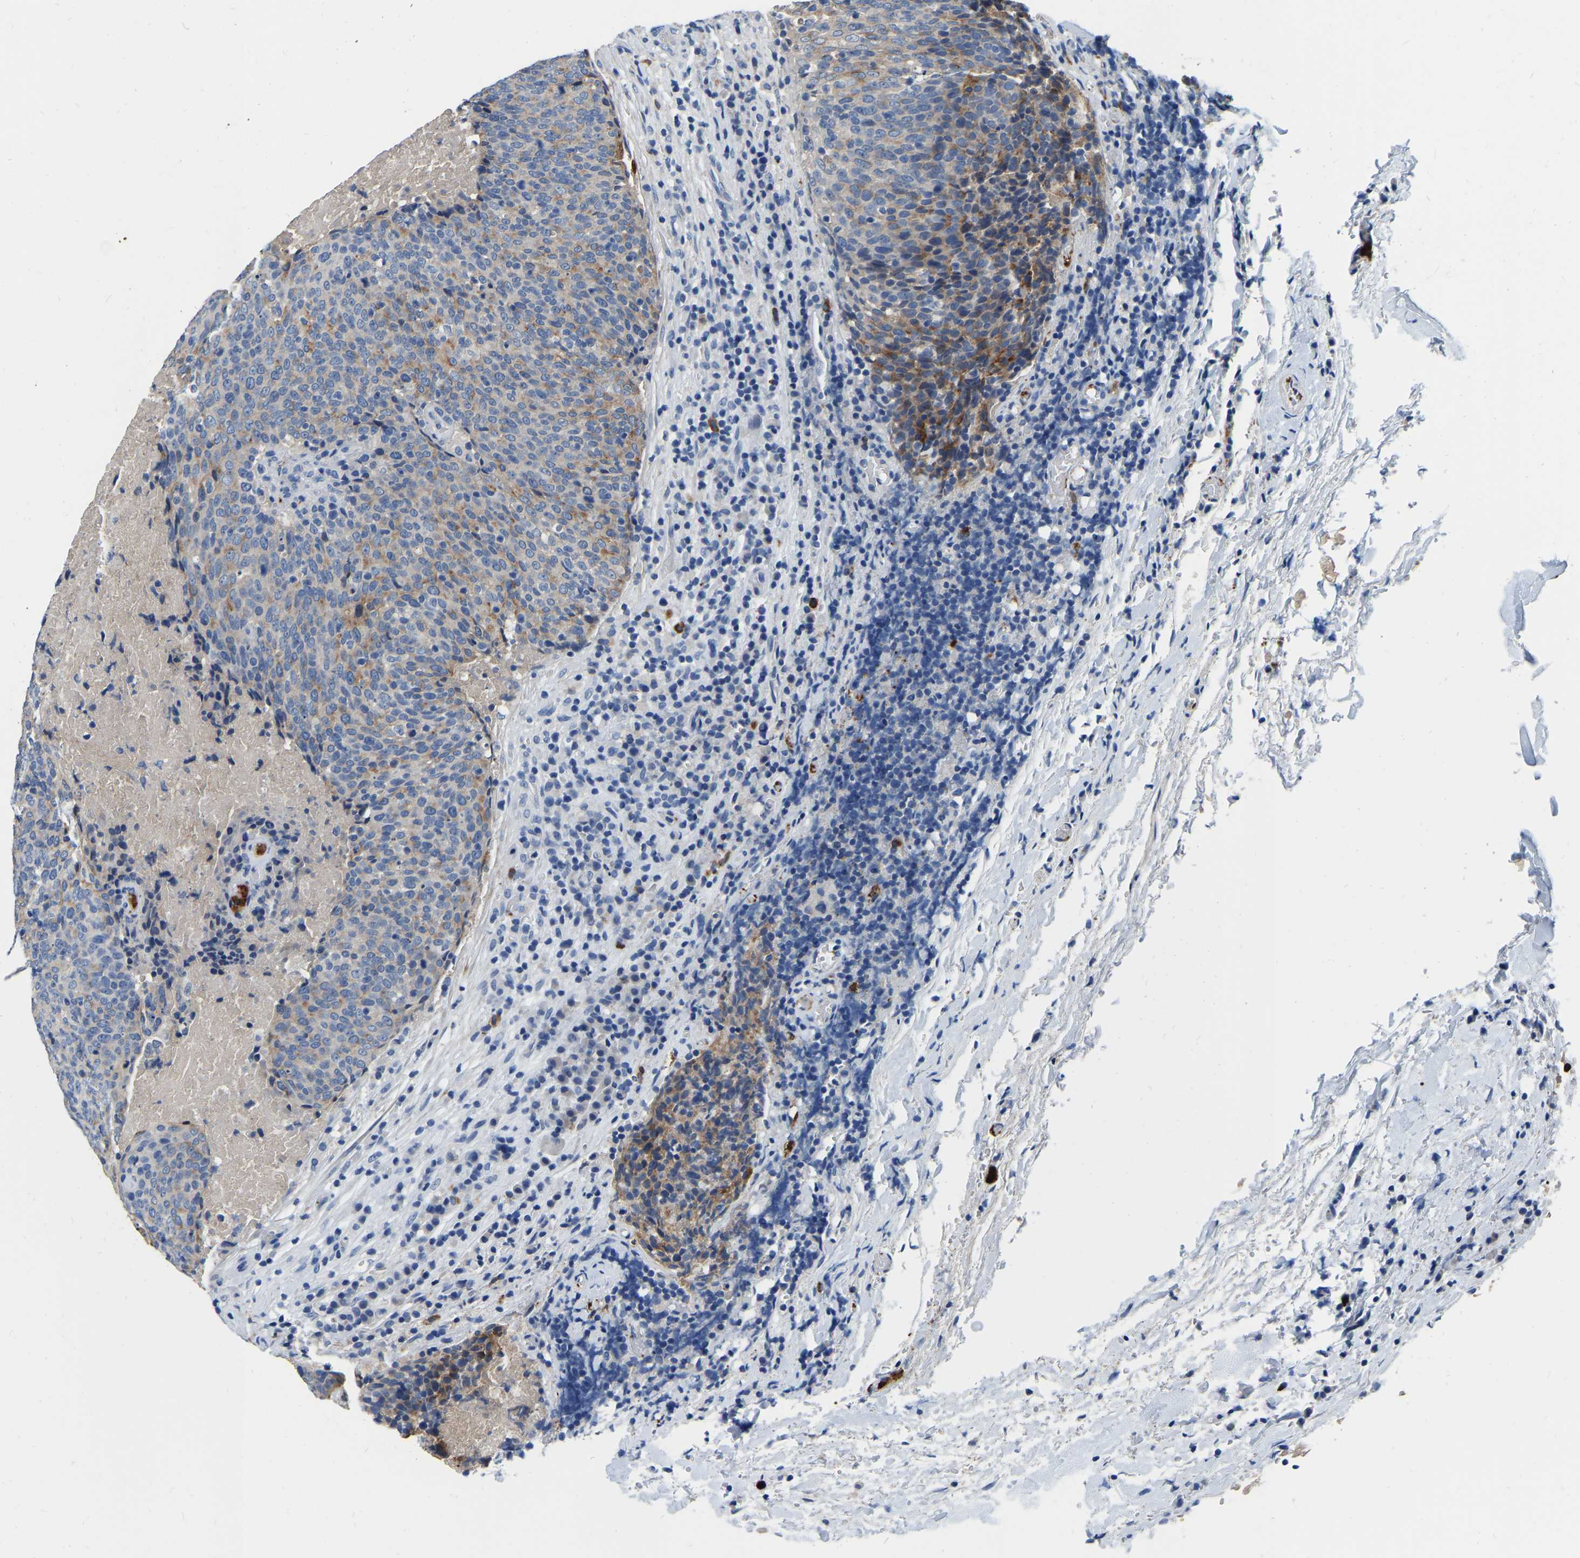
{"staining": {"intensity": "moderate", "quantity": "<25%", "location": "cytoplasmic/membranous"}, "tissue": "head and neck cancer", "cell_type": "Tumor cells", "image_type": "cancer", "snomed": [{"axis": "morphology", "description": "Squamous cell carcinoma, NOS"}, {"axis": "morphology", "description": "Squamous cell carcinoma, metastatic, NOS"}, {"axis": "topography", "description": "Lymph node"}, {"axis": "topography", "description": "Head-Neck"}], "caption": "Protein staining shows moderate cytoplasmic/membranous positivity in about <25% of tumor cells in head and neck squamous cell carcinoma.", "gene": "RAB27B", "patient": {"sex": "male", "age": 62}}